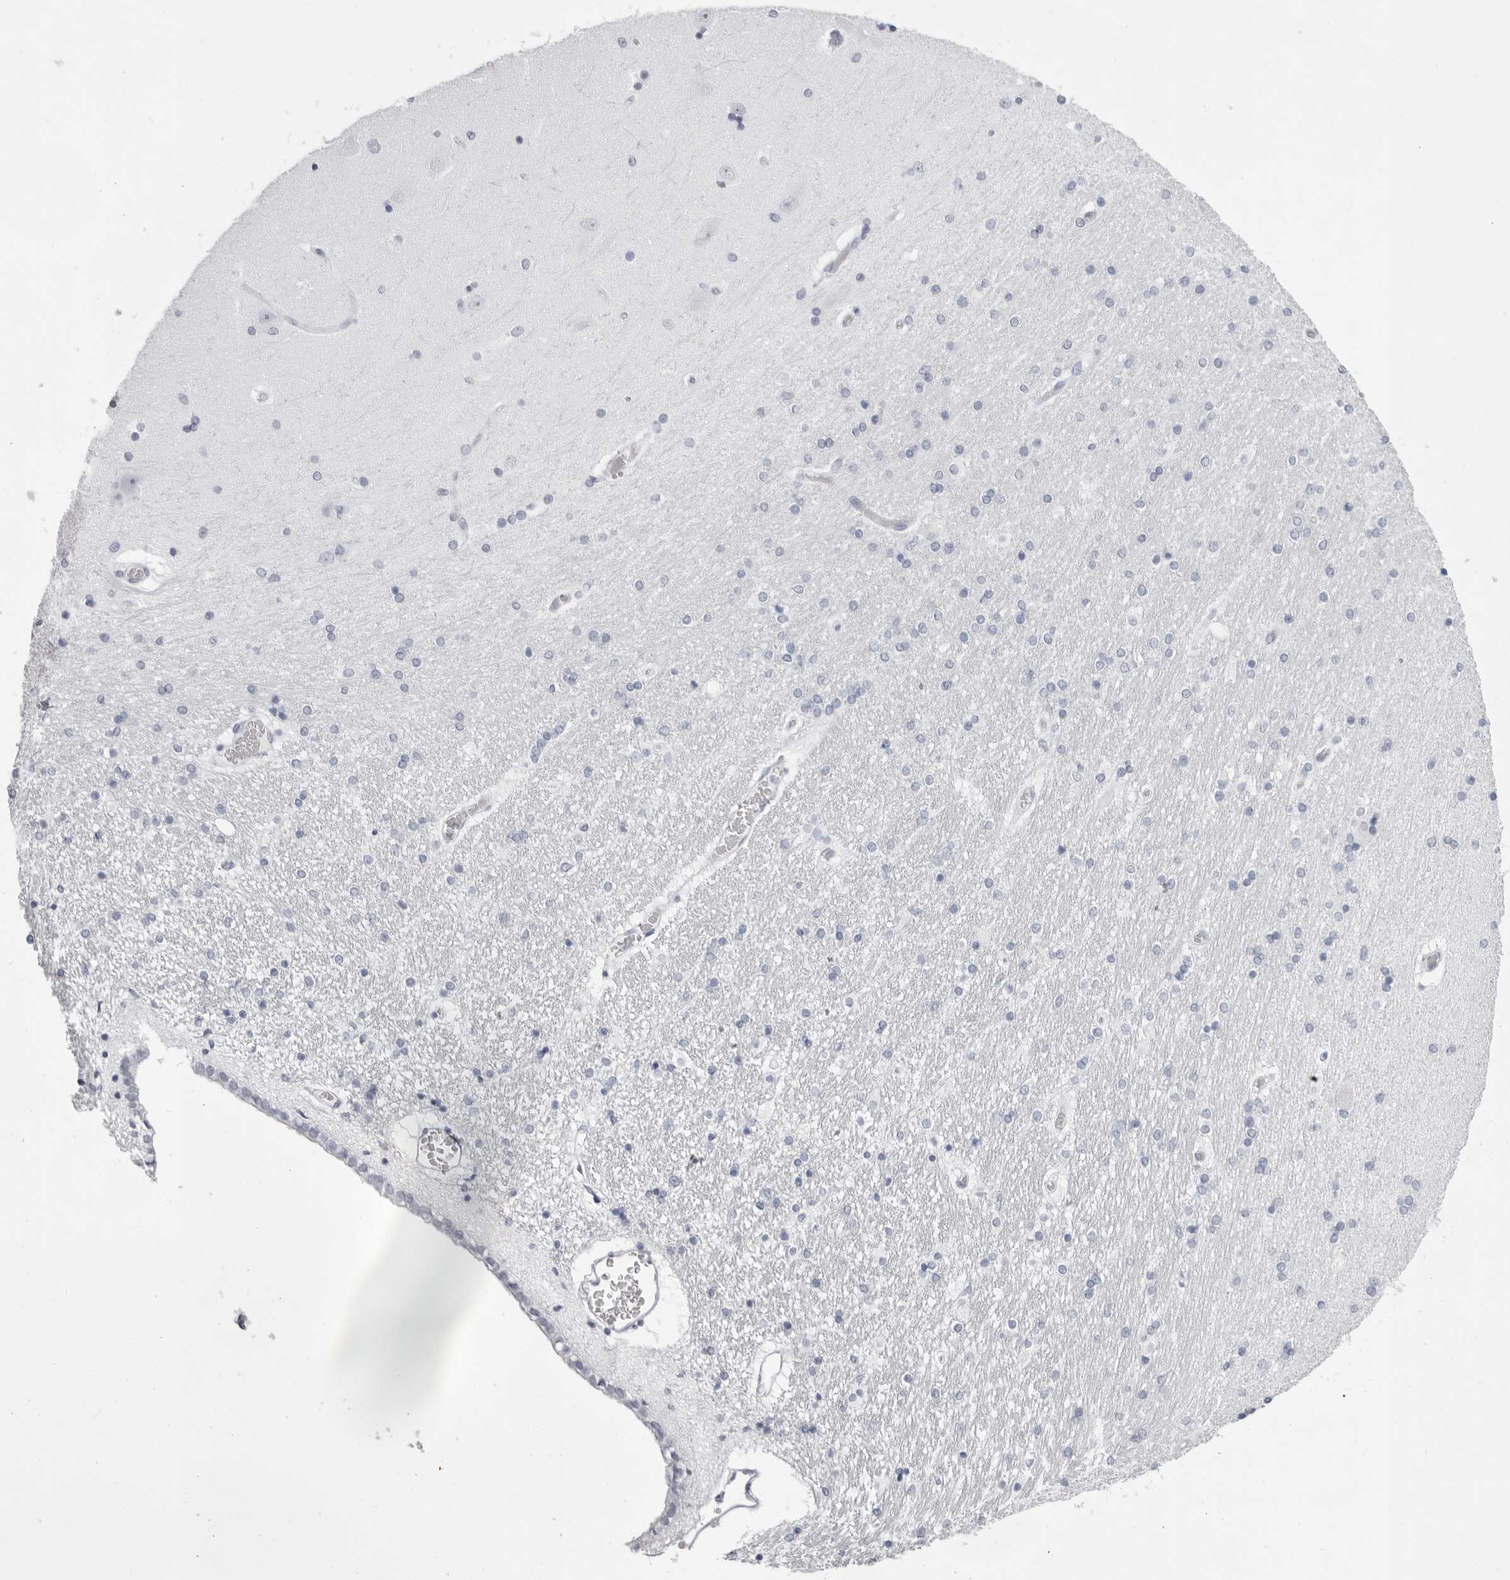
{"staining": {"intensity": "negative", "quantity": "none", "location": "none"}, "tissue": "hippocampus", "cell_type": "Glial cells", "image_type": "normal", "snomed": [{"axis": "morphology", "description": "Normal tissue, NOS"}, {"axis": "topography", "description": "Hippocampus"}], "caption": "Benign hippocampus was stained to show a protein in brown. There is no significant positivity in glial cells.", "gene": "TMOD4", "patient": {"sex": "female", "age": 54}}